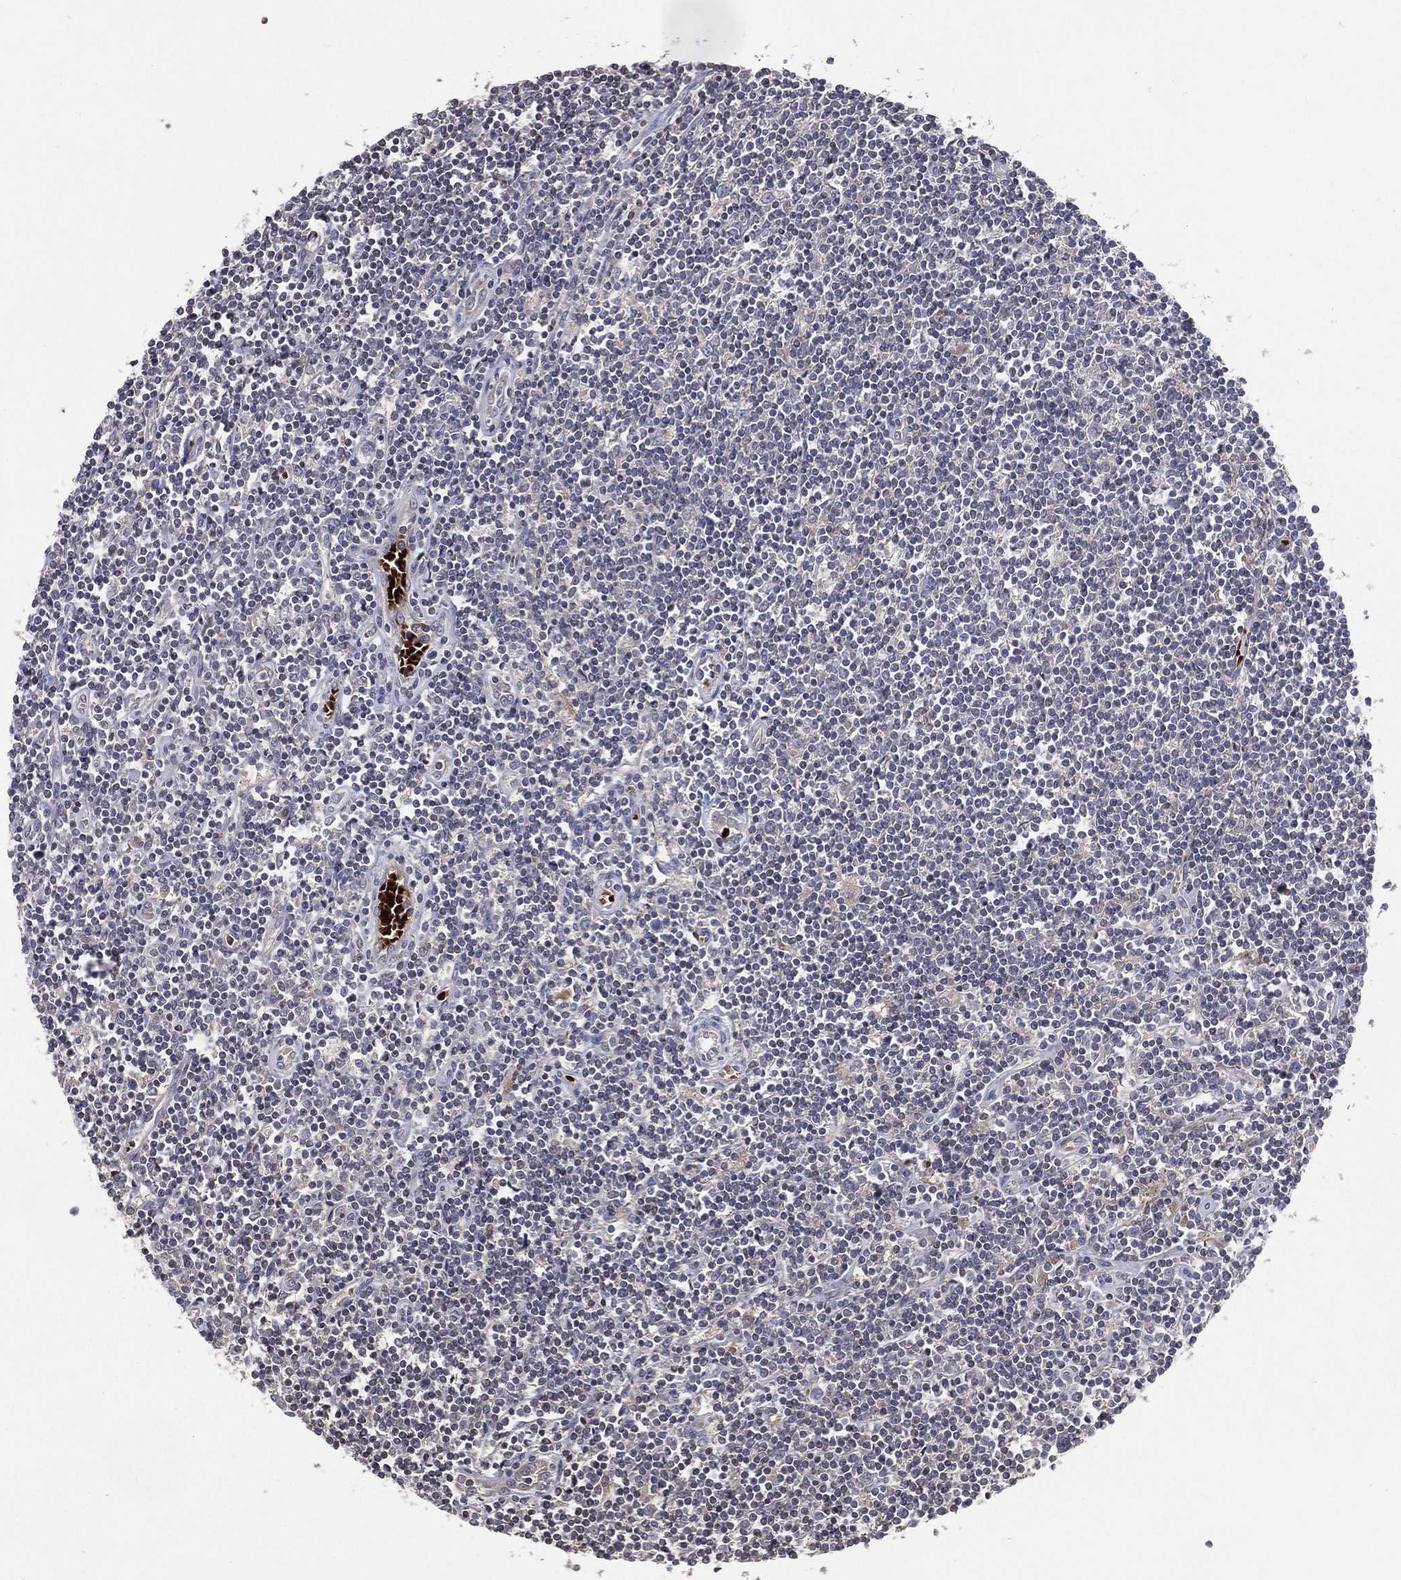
{"staining": {"intensity": "negative", "quantity": "none", "location": "none"}, "tissue": "lymphoma", "cell_type": "Tumor cells", "image_type": "cancer", "snomed": [{"axis": "morphology", "description": "Hodgkin's disease, NOS"}, {"axis": "topography", "description": "Lymph node"}], "caption": "Photomicrograph shows no significant protein staining in tumor cells of lymphoma. The staining is performed using DAB brown chromogen with nuclei counter-stained in using hematoxylin.", "gene": "DNAH7", "patient": {"sex": "male", "age": 40}}